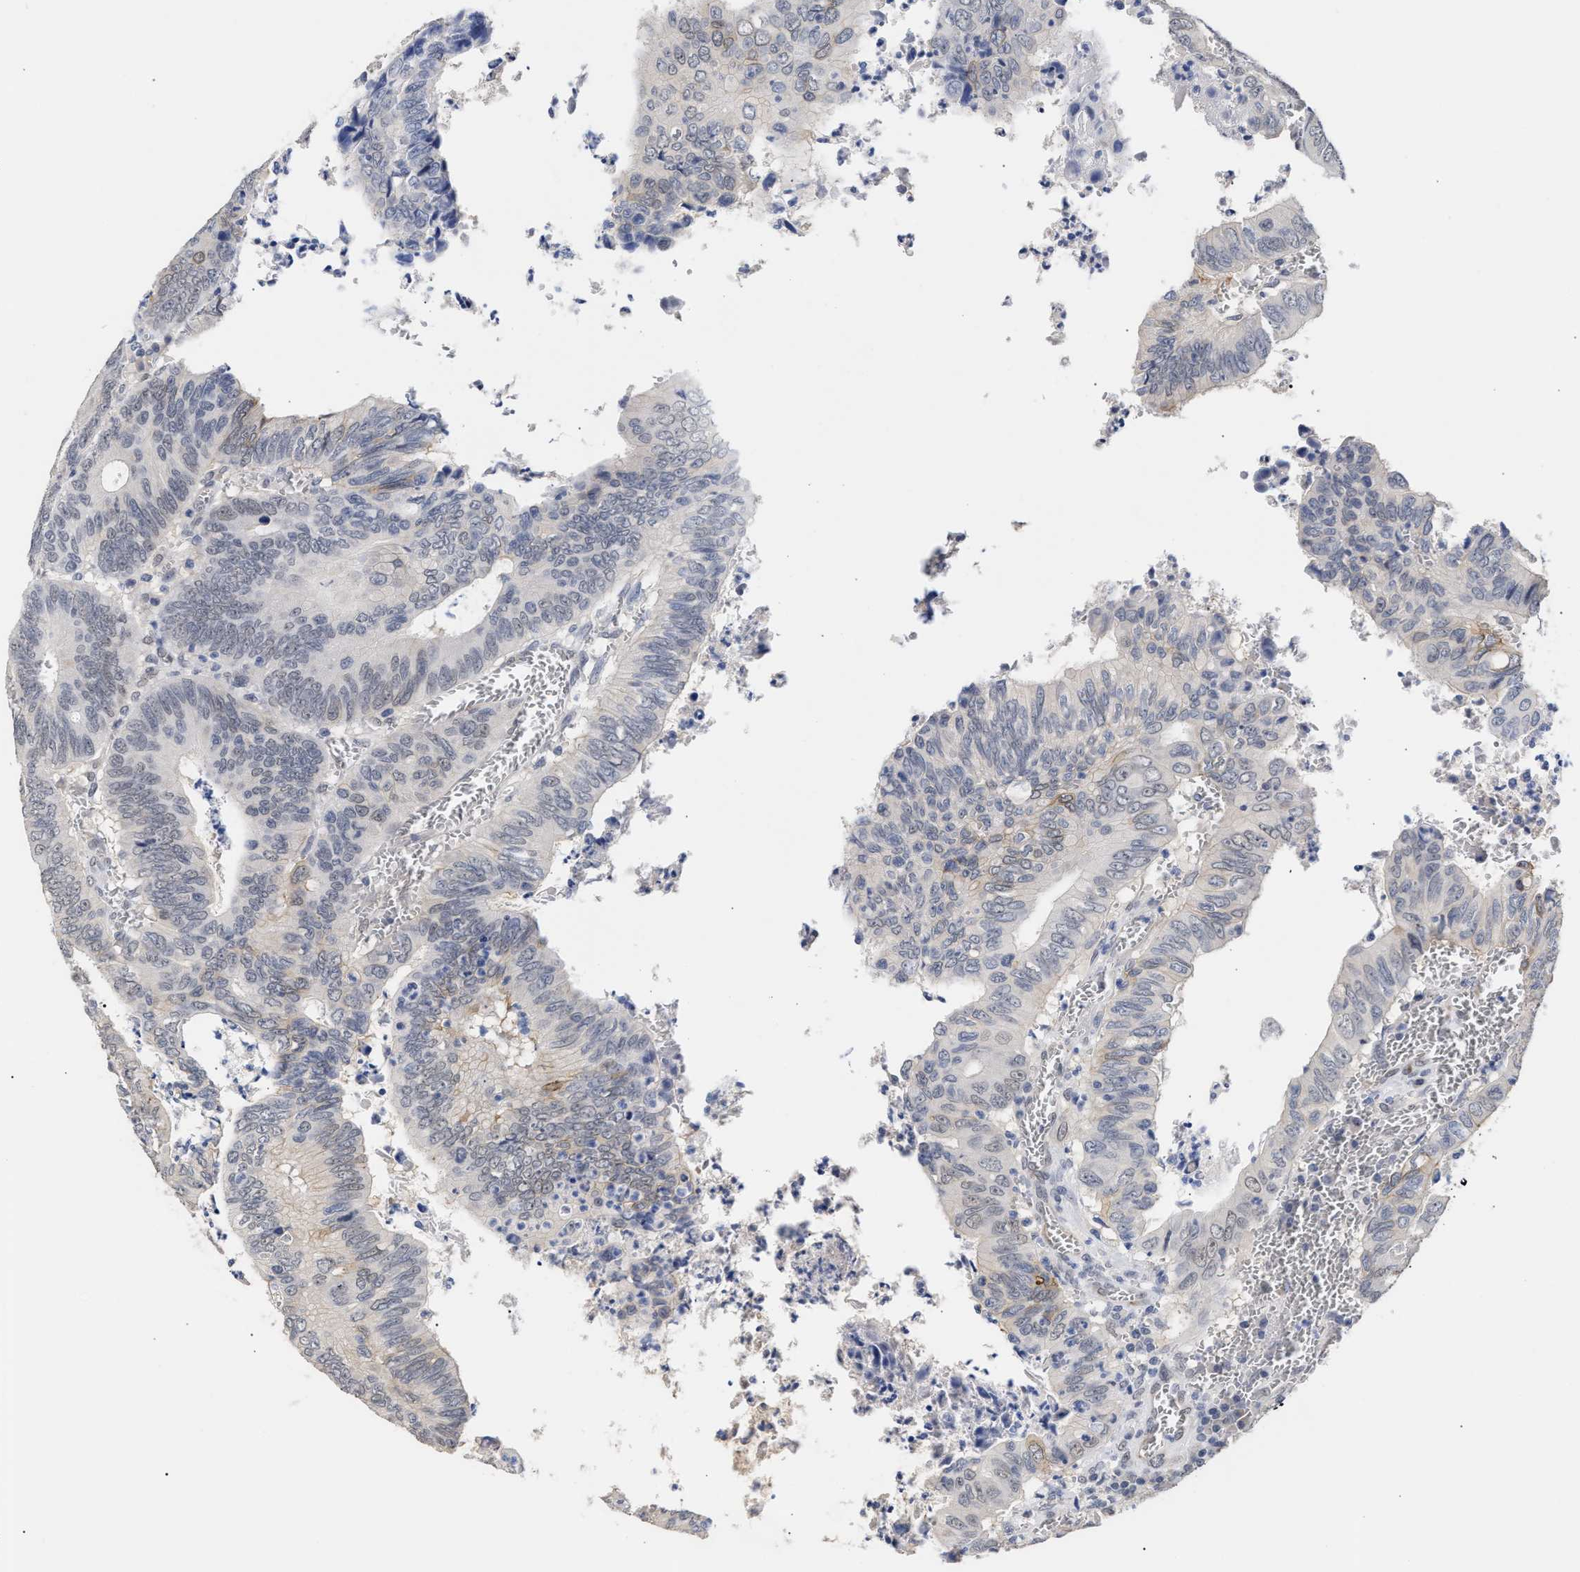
{"staining": {"intensity": "weak", "quantity": "<25%", "location": "nuclear"}, "tissue": "colorectal cancer", "cell_type": "Tumor cells", "image_type": "cancer", "snomed": [{"axis": "morphology", "description": "Inflammation, NOS"}, {"axis": "morphology", "description": "Adenocarcinoma, NOS"}, {"axis": "topography", "description": "Colon"}], "caption": "This is an immunohistochemistry (IHC) histopathology image of adenocarcinoma (colorectal). There is no positivity in tumor cells.", "gene": "AHNAK2", "patient": {"sex": "male", "age": 72}}